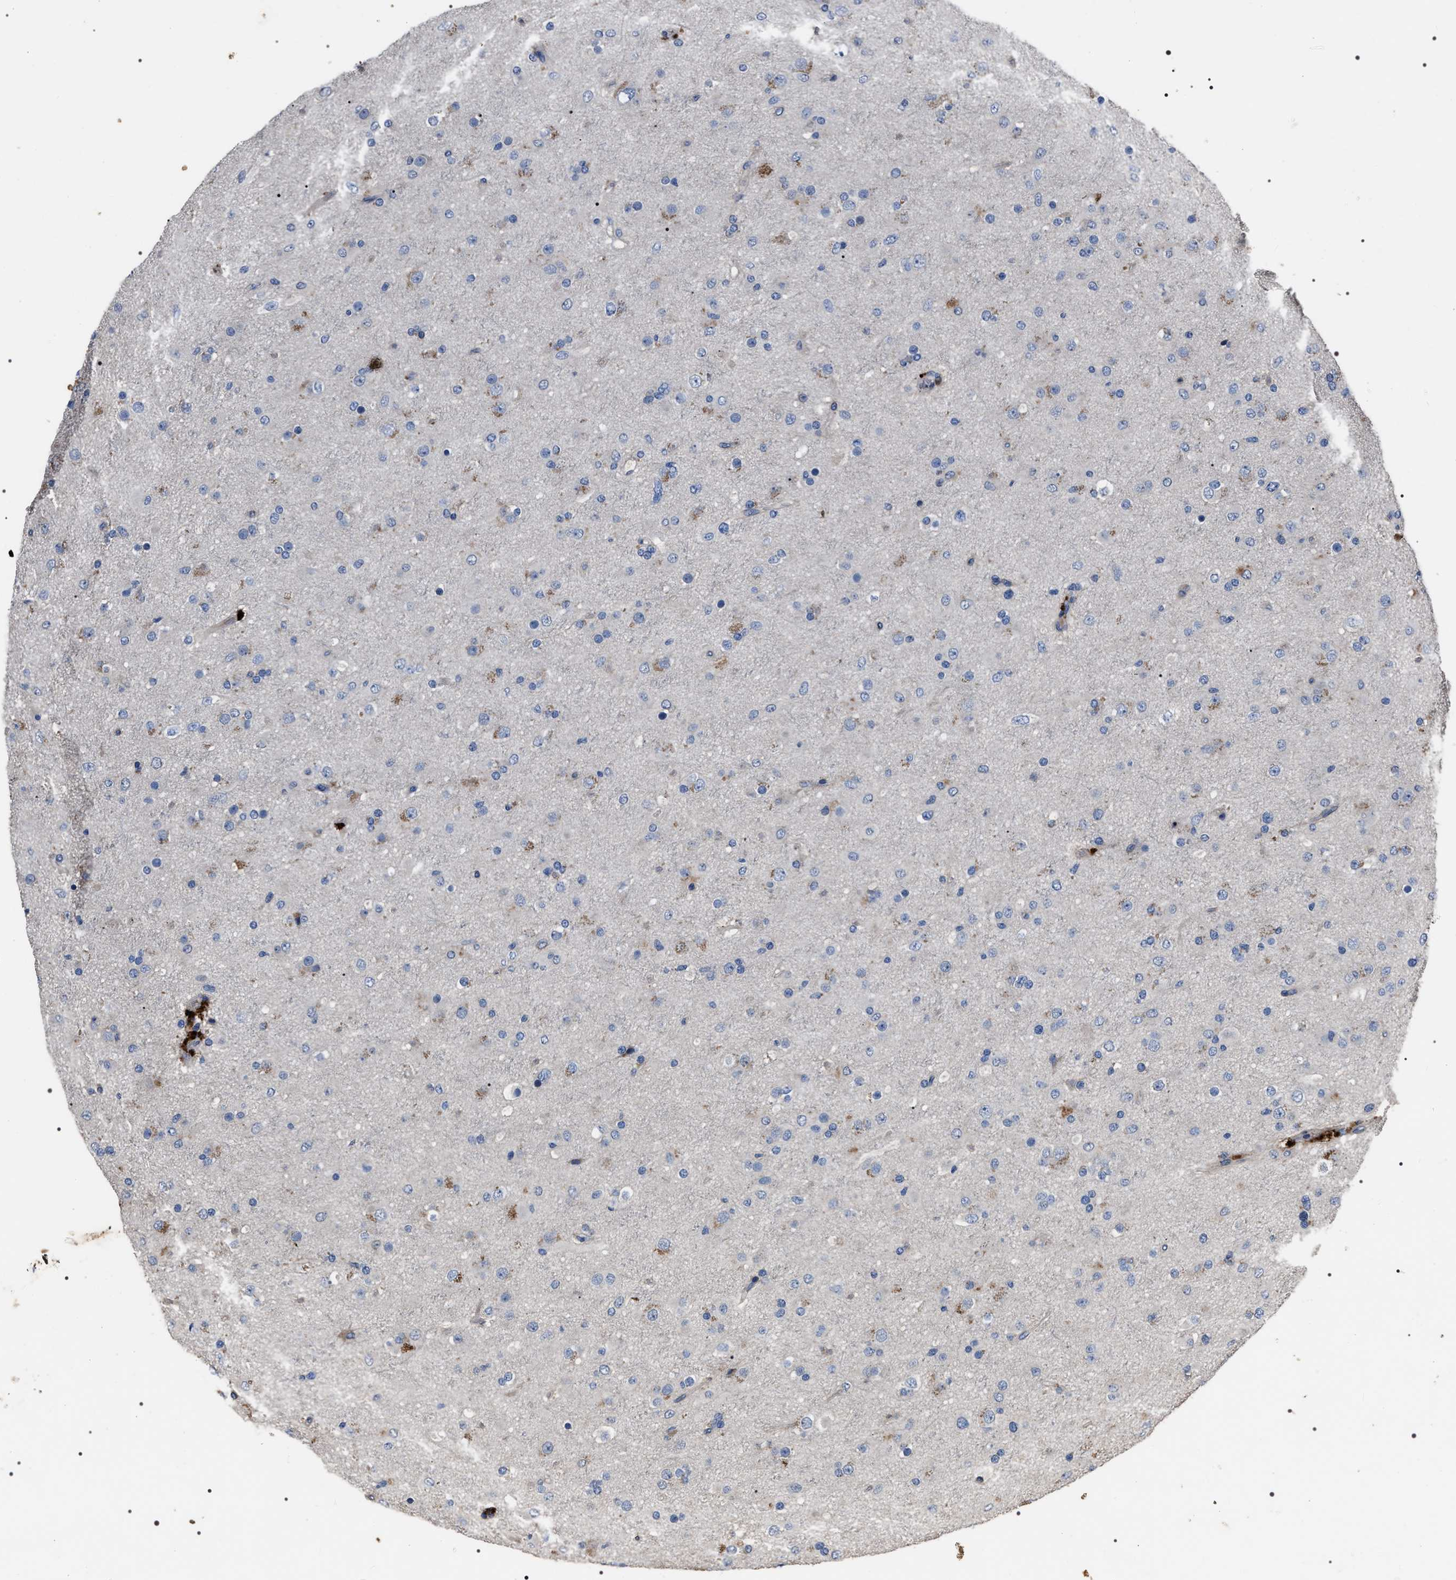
{"staining": {"intensity": "negative", "quantity": "none", "location": "none"}, "tissue": "glioma", "cell_type": "Tumor cells", "image_type": "cancer", "snomed": [{"axis": "morphology", "description": "Glioma, malignant, Low grade"}, {"axis": "topography", "description": "Brain"}], "caption": "This is an IHC image of human malignant low-grade glioma. There is no positivity in tumor cells.", "gene": "TRIM54", "patient": {"sex": "male", "age": 65}}